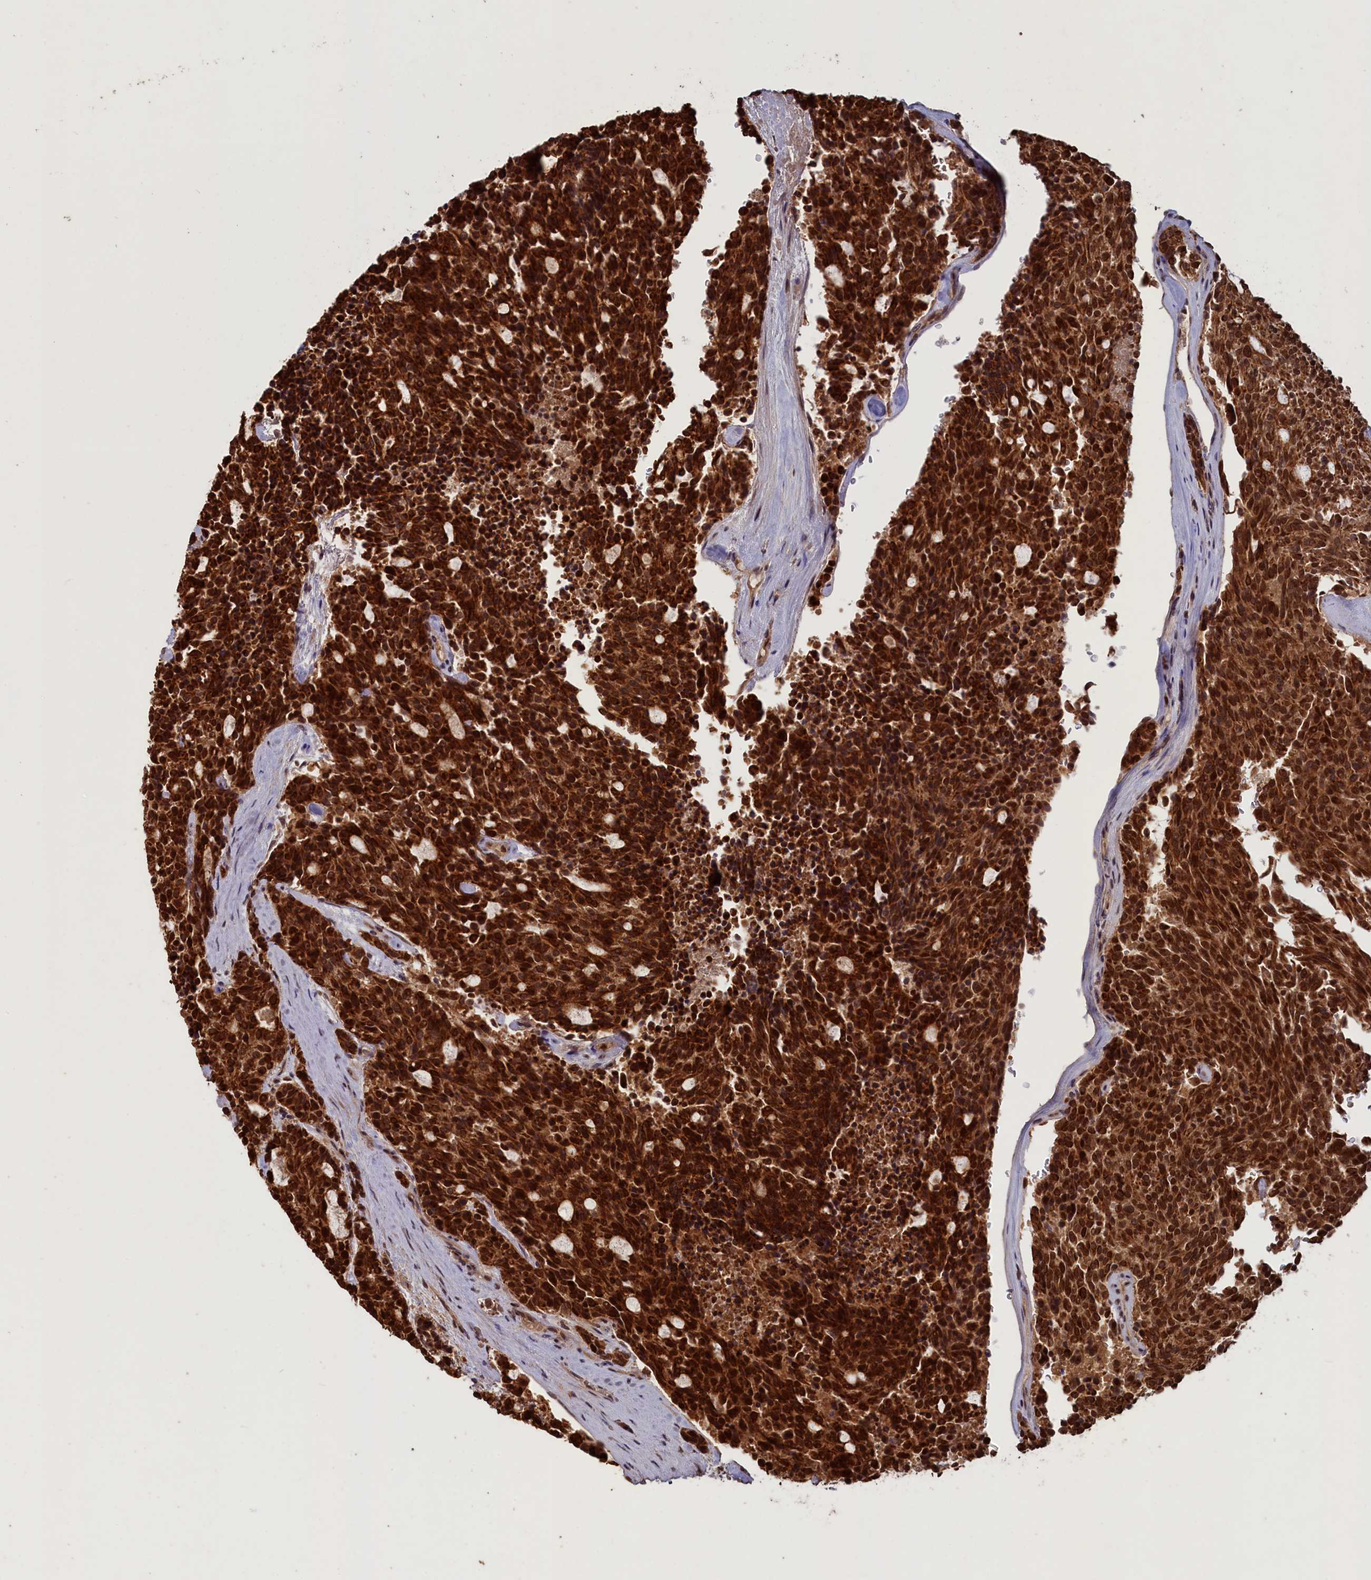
{"staining": {"intensity": "strong", "quantity": ">75%", "location": "cytoplasmic/membranous,nuclear"}, "tissue": "carcinoid", "cell_type": "Tumor cells", "image_type": "cancer", "snomed": [{"axis": "morphology", "description": "Carcinoid, malignant, NOS"}, {"axis": "topography", "description": "Pancreas"}], "caption": "This image displays immunohistochemistry (IHC) staining of human carcinoid (malignant), with high strong cytoplasmic/membranous and nuclear staining in about >75% of tumor cells.", "gene": "NAE1", "patient": {"sex": "female", "age": 54}}